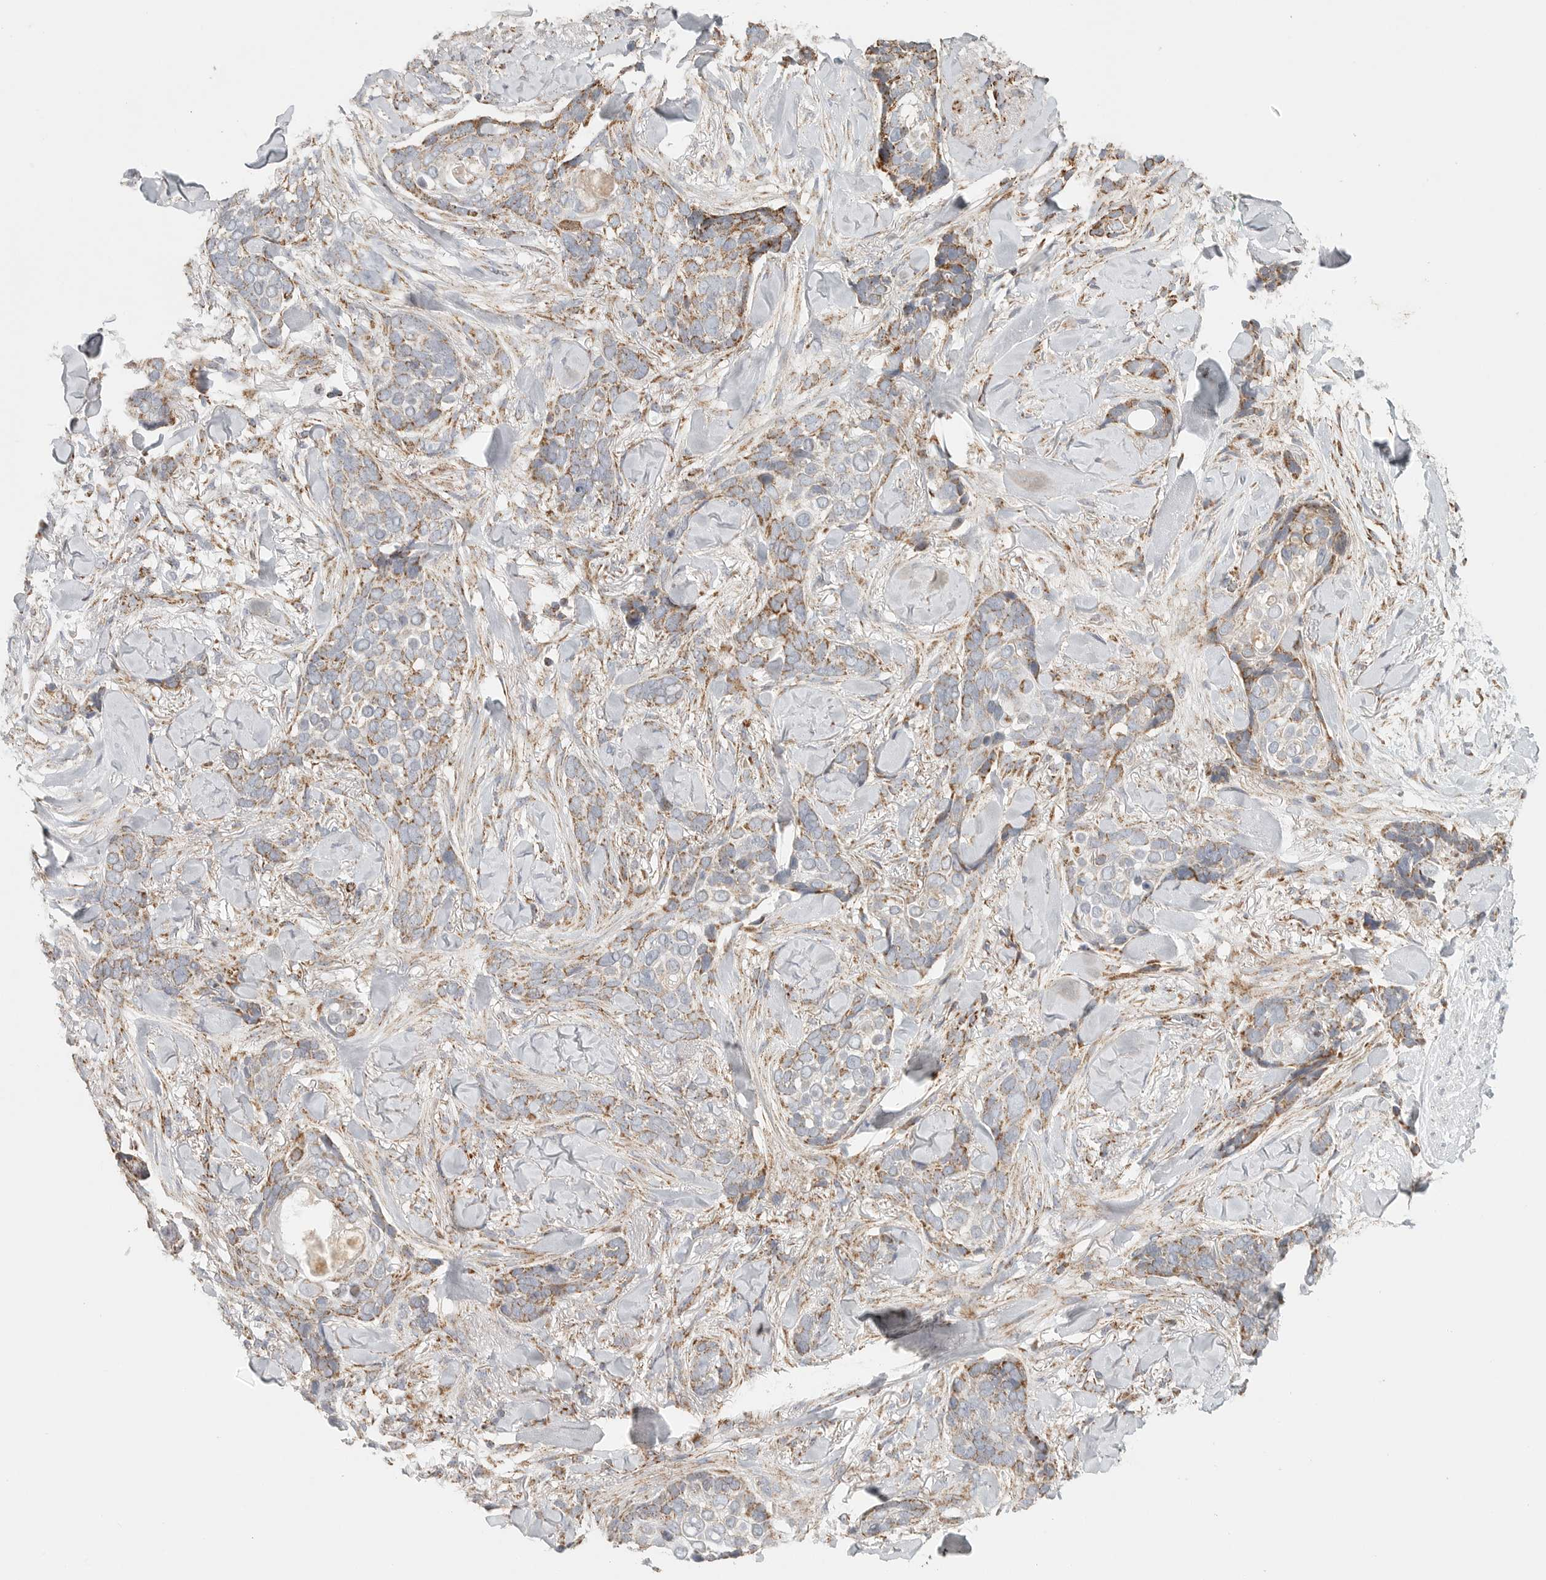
{"staining": {"intensity": "moderate", "quantity": "25%-75%", "location": "cytoplasmic/membranous"}, "tissue": "skin cancer", "cell_type": "Tumor cells", "image_type": "cancer", "snomed": [{"axis": "morphology", "description": "Basal cell carcinoma"}, {"axis": "topography", "description": "Skin"}], "caption": "Moderate cytoplasmic/membranous protein staining is identified in approximately 25%-75% of tumor cells in basal cell carcinoma (skin).", "gene": "SLC25A26", "patient": {"sex": "female", "age": 82}}